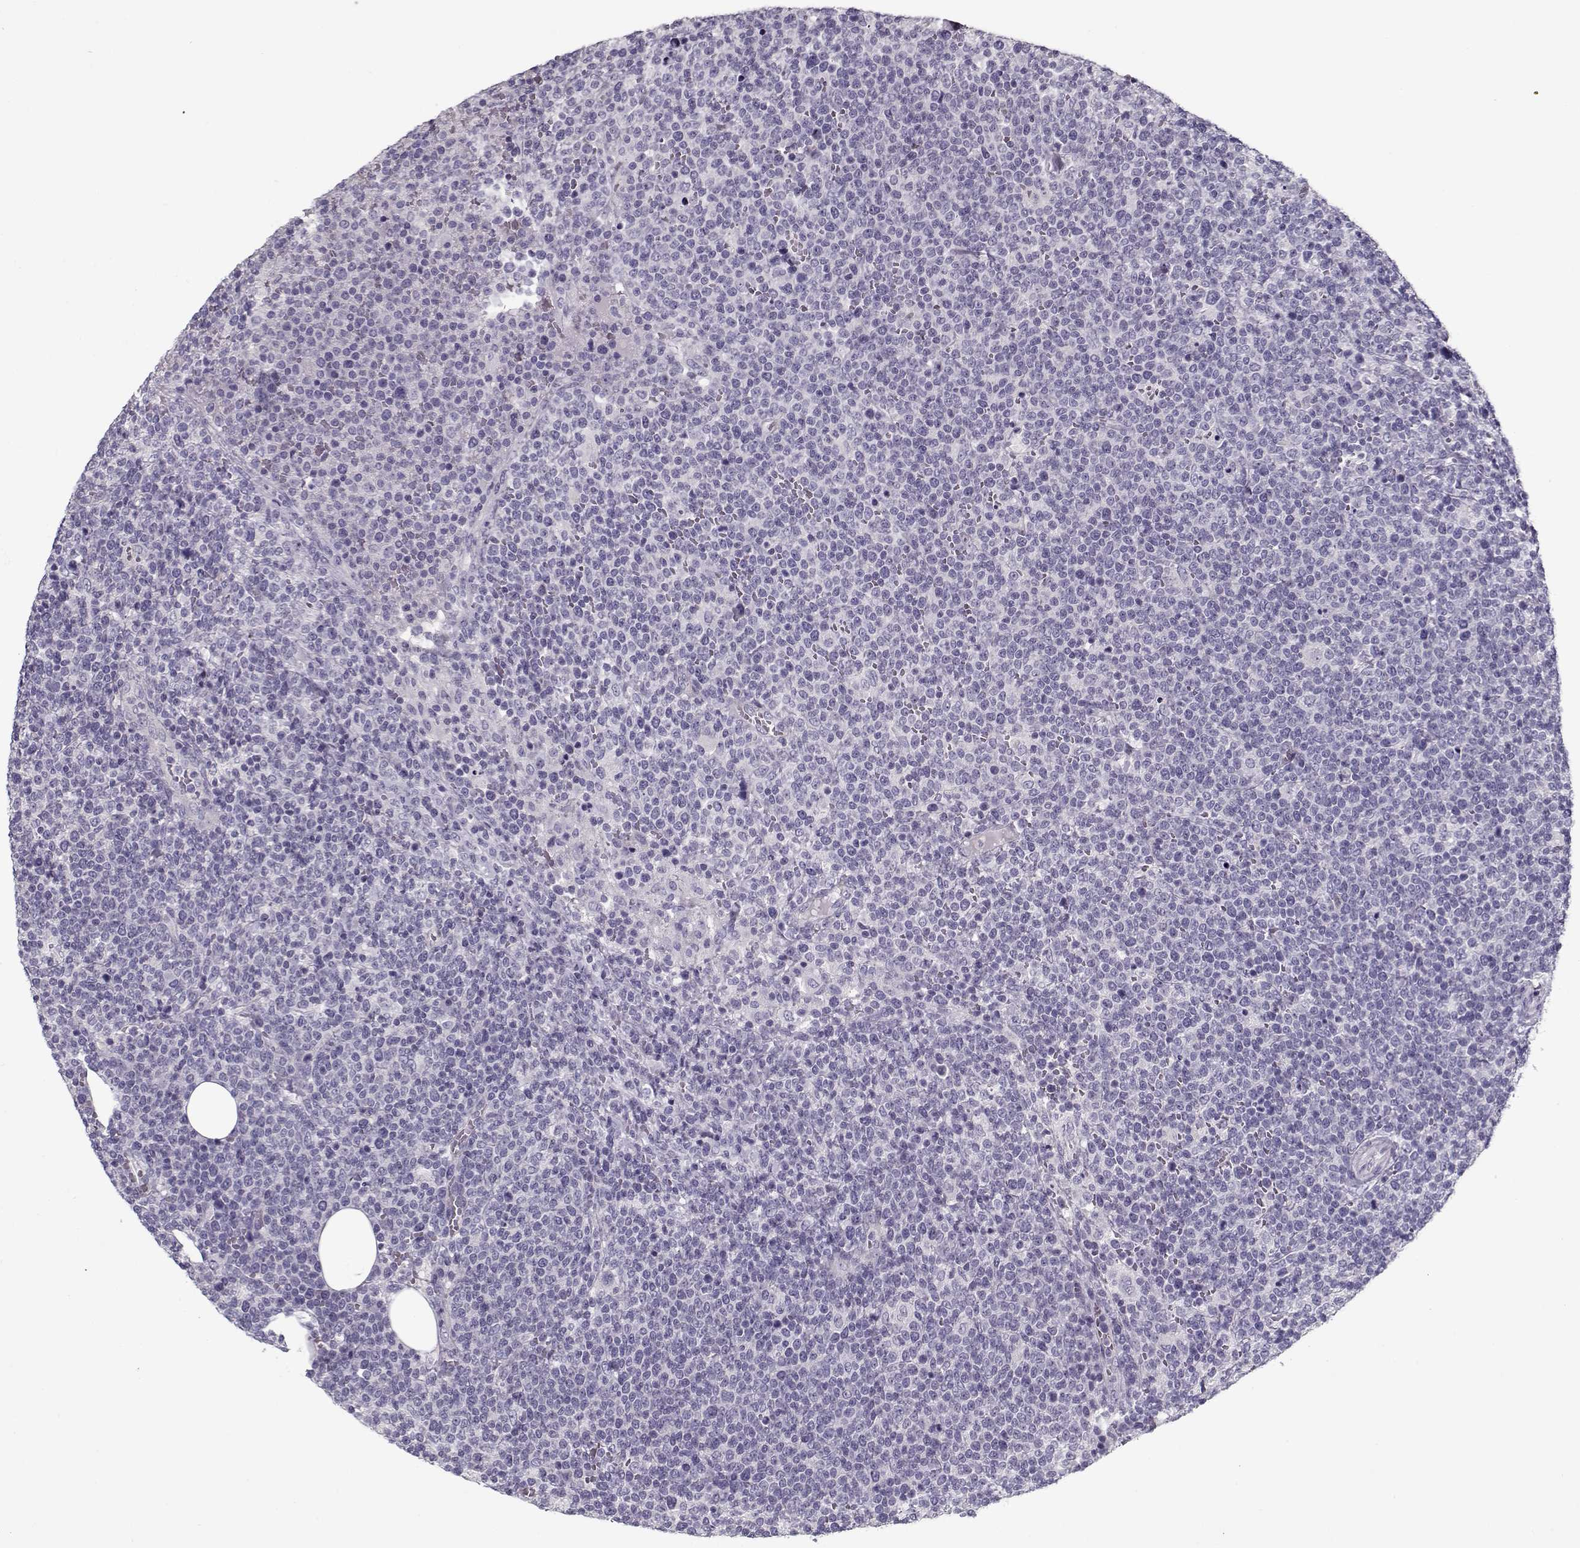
{"staining": {"intensity": "negative", "quantity": "none", "location": "none"}, "tissue": "lymphoma", "cell_type": "Tumor cells", "image_type": "cancer", "snomed": [{"axis": "morphology", "description": "Malignant lymphoma, non-Hodgkin's type, High grade"}, {"axis": "topography", "description": "Lymph node"}], "caption": "A micrograph of high-grade malignant lymphoma, non-Hodgkin's type stained for a protein reveals no brown staining in tumor cells.", "gene": "CCDC136", "patient": {"sex": "male", "age": 61}}